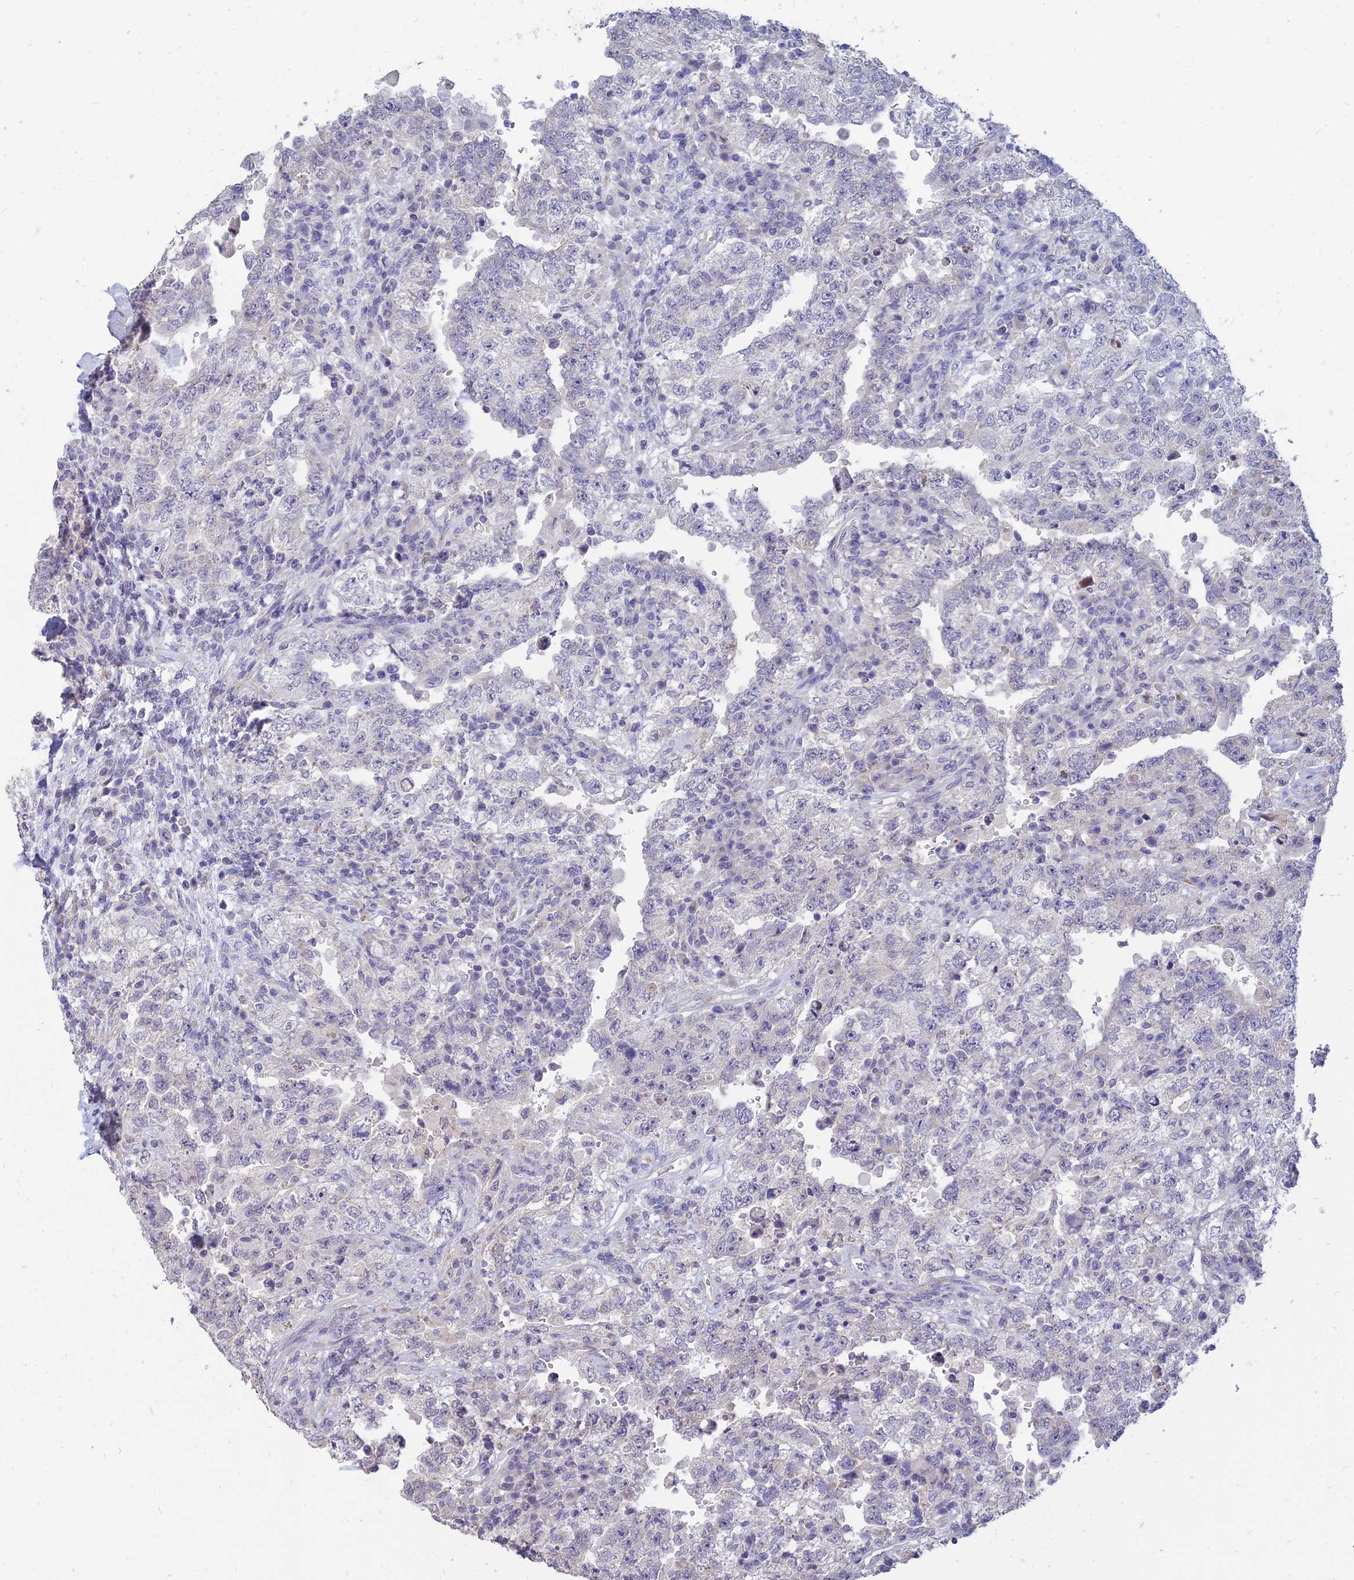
{"staining": {"intensity": "negative", "quantity": "none", "location": "none"}, "tissue": "testis cancer", "cell_type": "Tumor cells", "image_type": "cancer", "snomed": [{"axis": "morphology", "description": "Carcinoma, Embryonal, NOS"}, {"axis": "topography", "description": "Testis"}], "caption": "Immunohistochemistry histopathology image of neoplastic tissue: testis embryonal carcinoma stained with DAB (3,3'-diaminobenzidine) displays no significant protein positivity in tumor cells.", "gene": "ST3GAL6", "patient": {"sex": "male", "age": 26}}